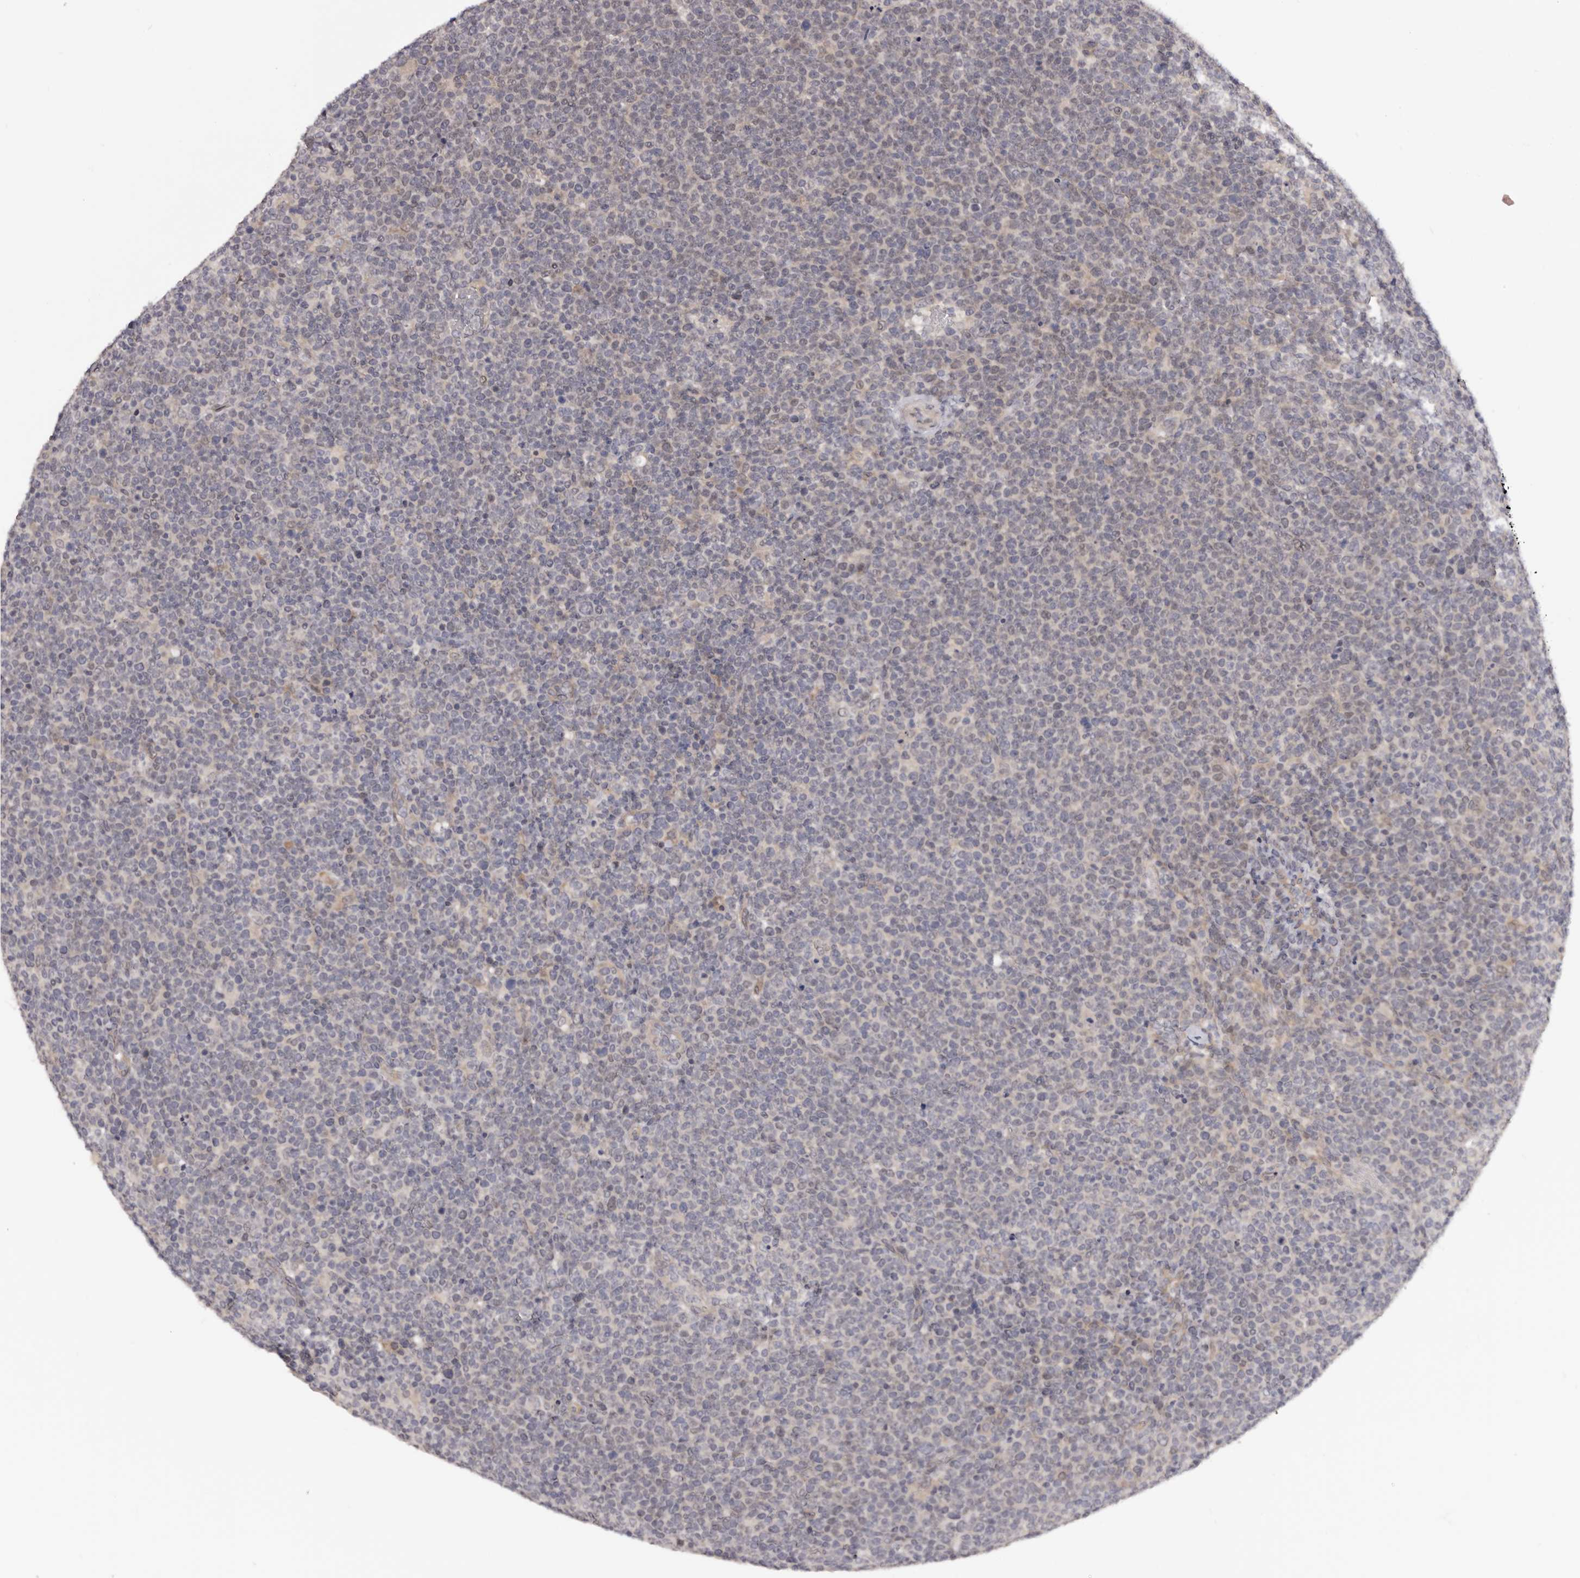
{"staining": {"intensity": "negative", "quantity": "none", "location": "none"}, "tissue": "lymphoma", "cell_type": "Tumor cells", "image_type": "cancer", "snomed": [{"axis": "morphology", "description": "Malignant lymphoma, non-Hodgkin's type, High grade"}, {"axis": "topography", "description": "Lymph node"}], "caption": "The IHC micrograph has no significant expression in tumor cells of malignant lymphoma, non-Hodgkin's type (high-grade) tissue.", "gene": "NOL12", "patient": {"sex": "male", "age": 61}}